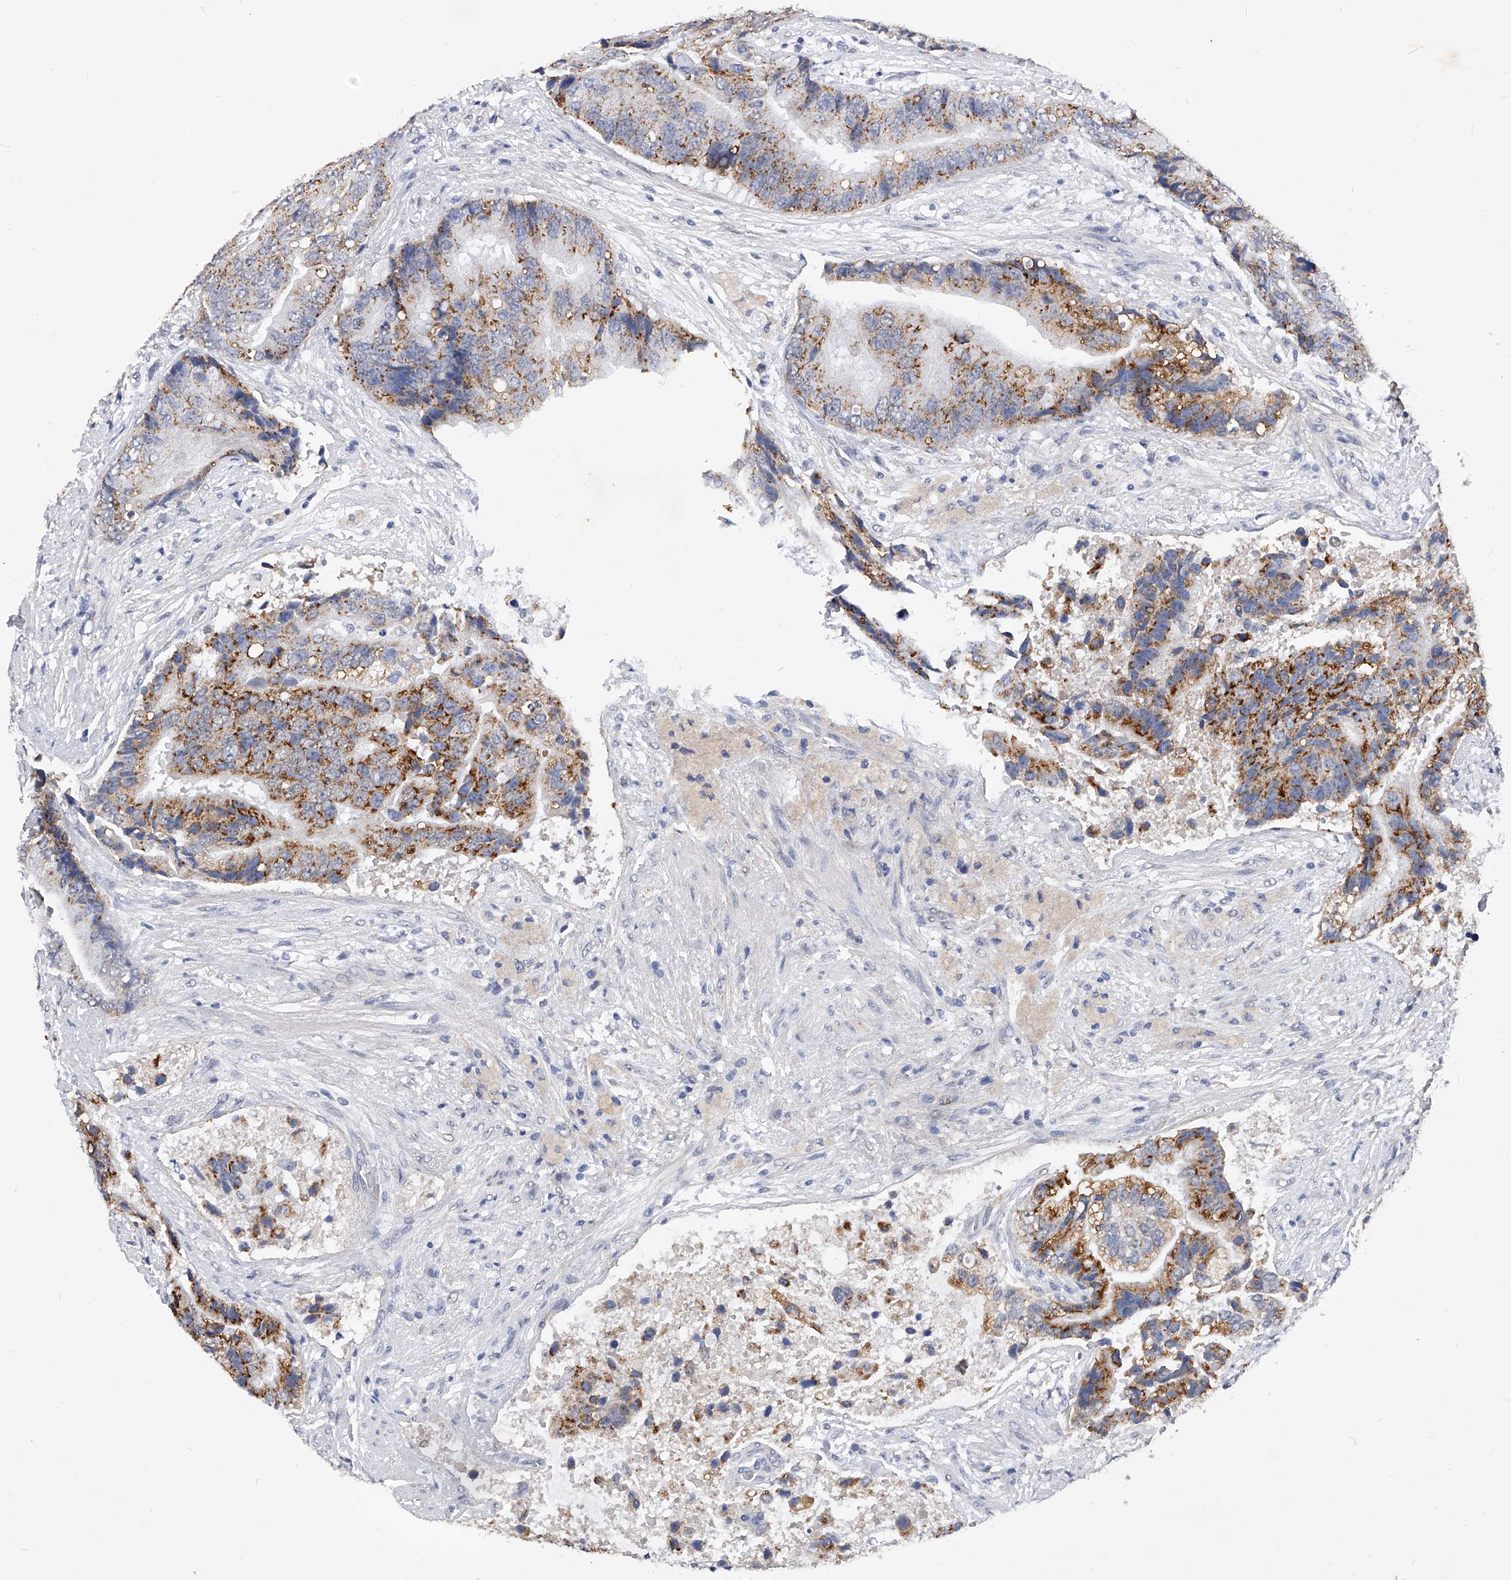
{"staining": {"intensity": "moderate", "quantity": ">75%", "location": "cytoplasmic/membranous"}, "tissue": "prostate cancer", "cell_type": "Tumor cells", "image_type": "cancer", "snomed": [{"axis": "morphology", "description": "Adenocarcinoma, High grade"}, {"axis": "topography", "description": "Prostate"}], "caption": "The immunohistochemical stain shows moderate cytoplasmic/membranous expression in tumor cells of prostate adenocarcinoma (high-grade) tissue.", "gene": "ZNF529", "patient": {"sex": "male", "age": 70}}